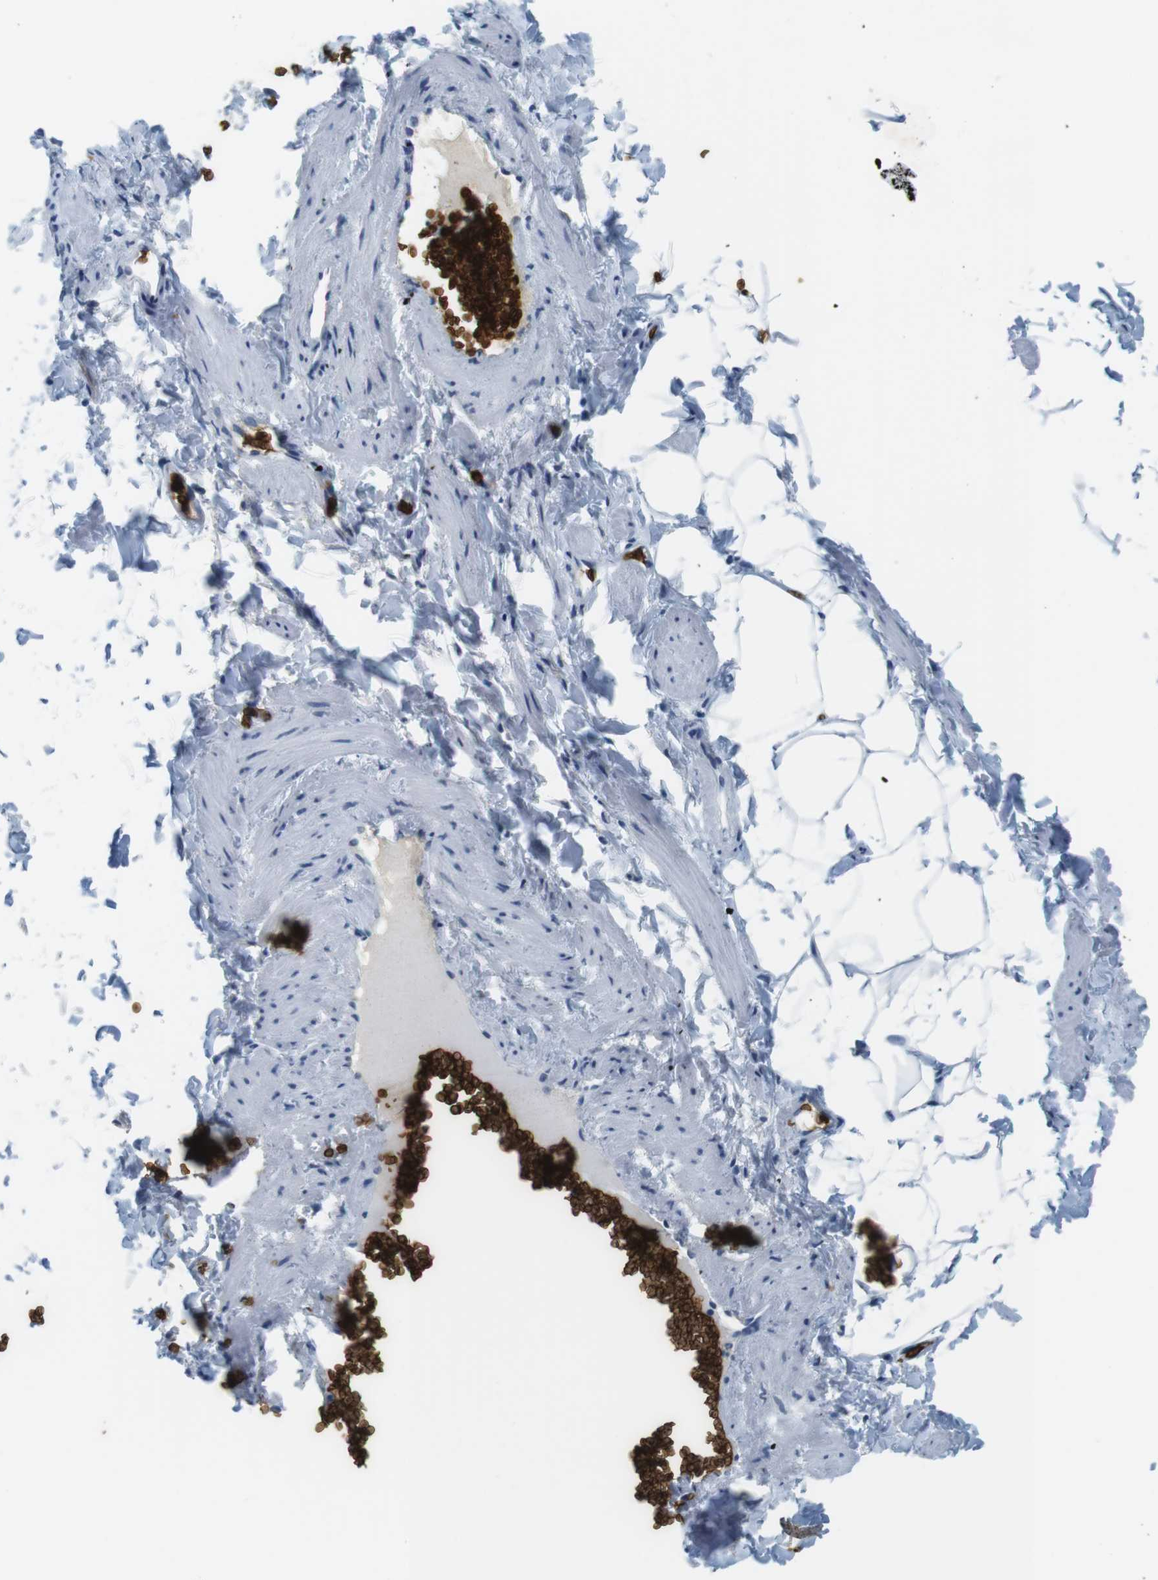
{"staining": {"intensity": "negative", "quantity": "none", "location": "none"}, "tissue": "adipose tissue", "cell_type": "Adipocytes", "image_type": "normal", "snomed": [{"axis": "morphology", "description": "Normal tissue, NOS"}, {"axis": "topography", "description": "Vascular tissue"}], "caption": "Immunohistochemical staining of unremarkable adipose tissue exhibits no significant positivity in adipocytes.", "gene": "SLC4A1", "patient": {"sex": "male", "age": 41}}